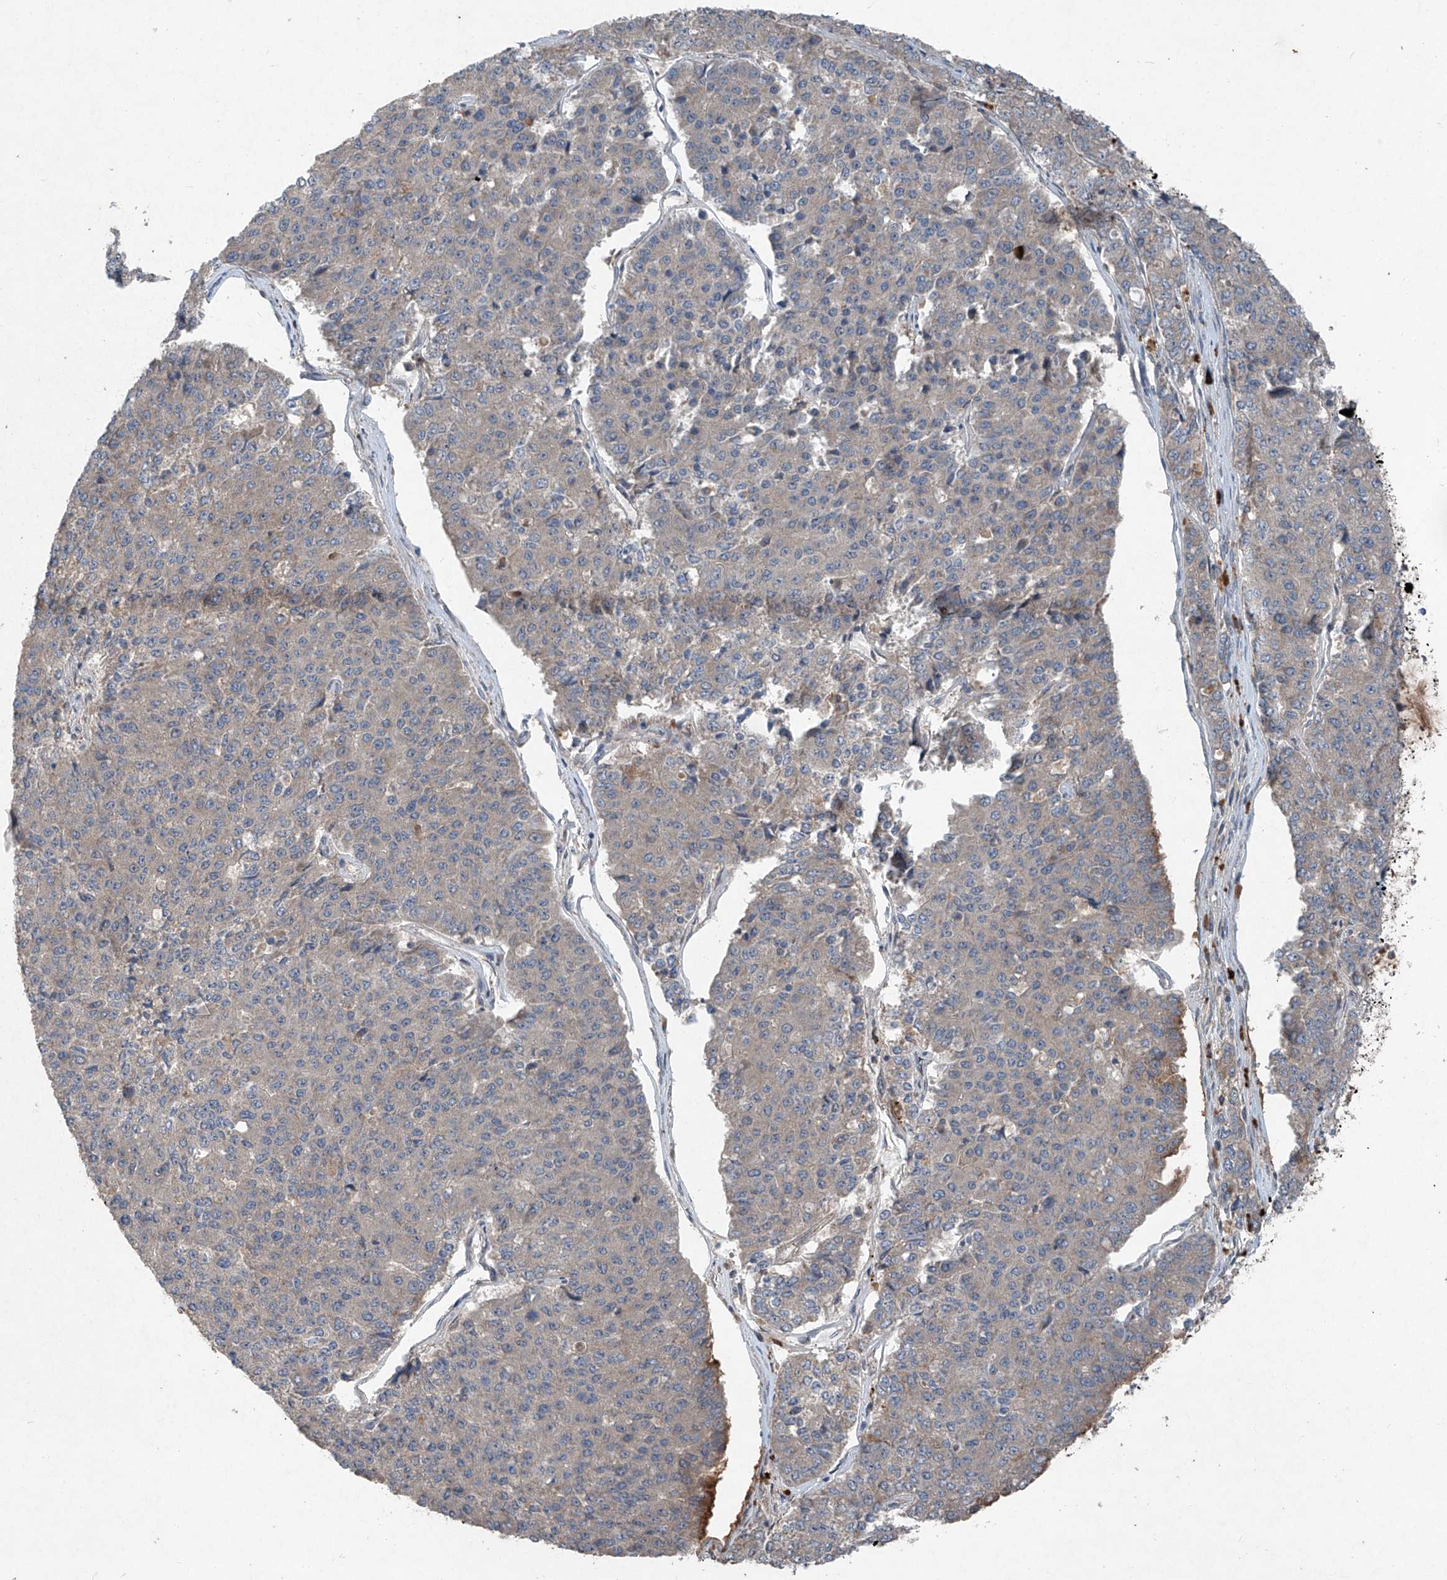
{"staining": {"intensity": "negative", "quantity": "none", "location": "none"}, "tissue": "pancreatic cancer", "cell_type": "Tumor cells", "image_type": "cancer", "snomed": [{"axis": "morphology", "description": "Adenocarcinoma, NOS"}, {"axis": "topography", "description": "Pancreas"}], "caption": "Tumor cells are negative for protein expression in human pancreatic adenocarcinoma.", "gene": "FOXRED2", "patient": {"sex": "male", "age": 50}}